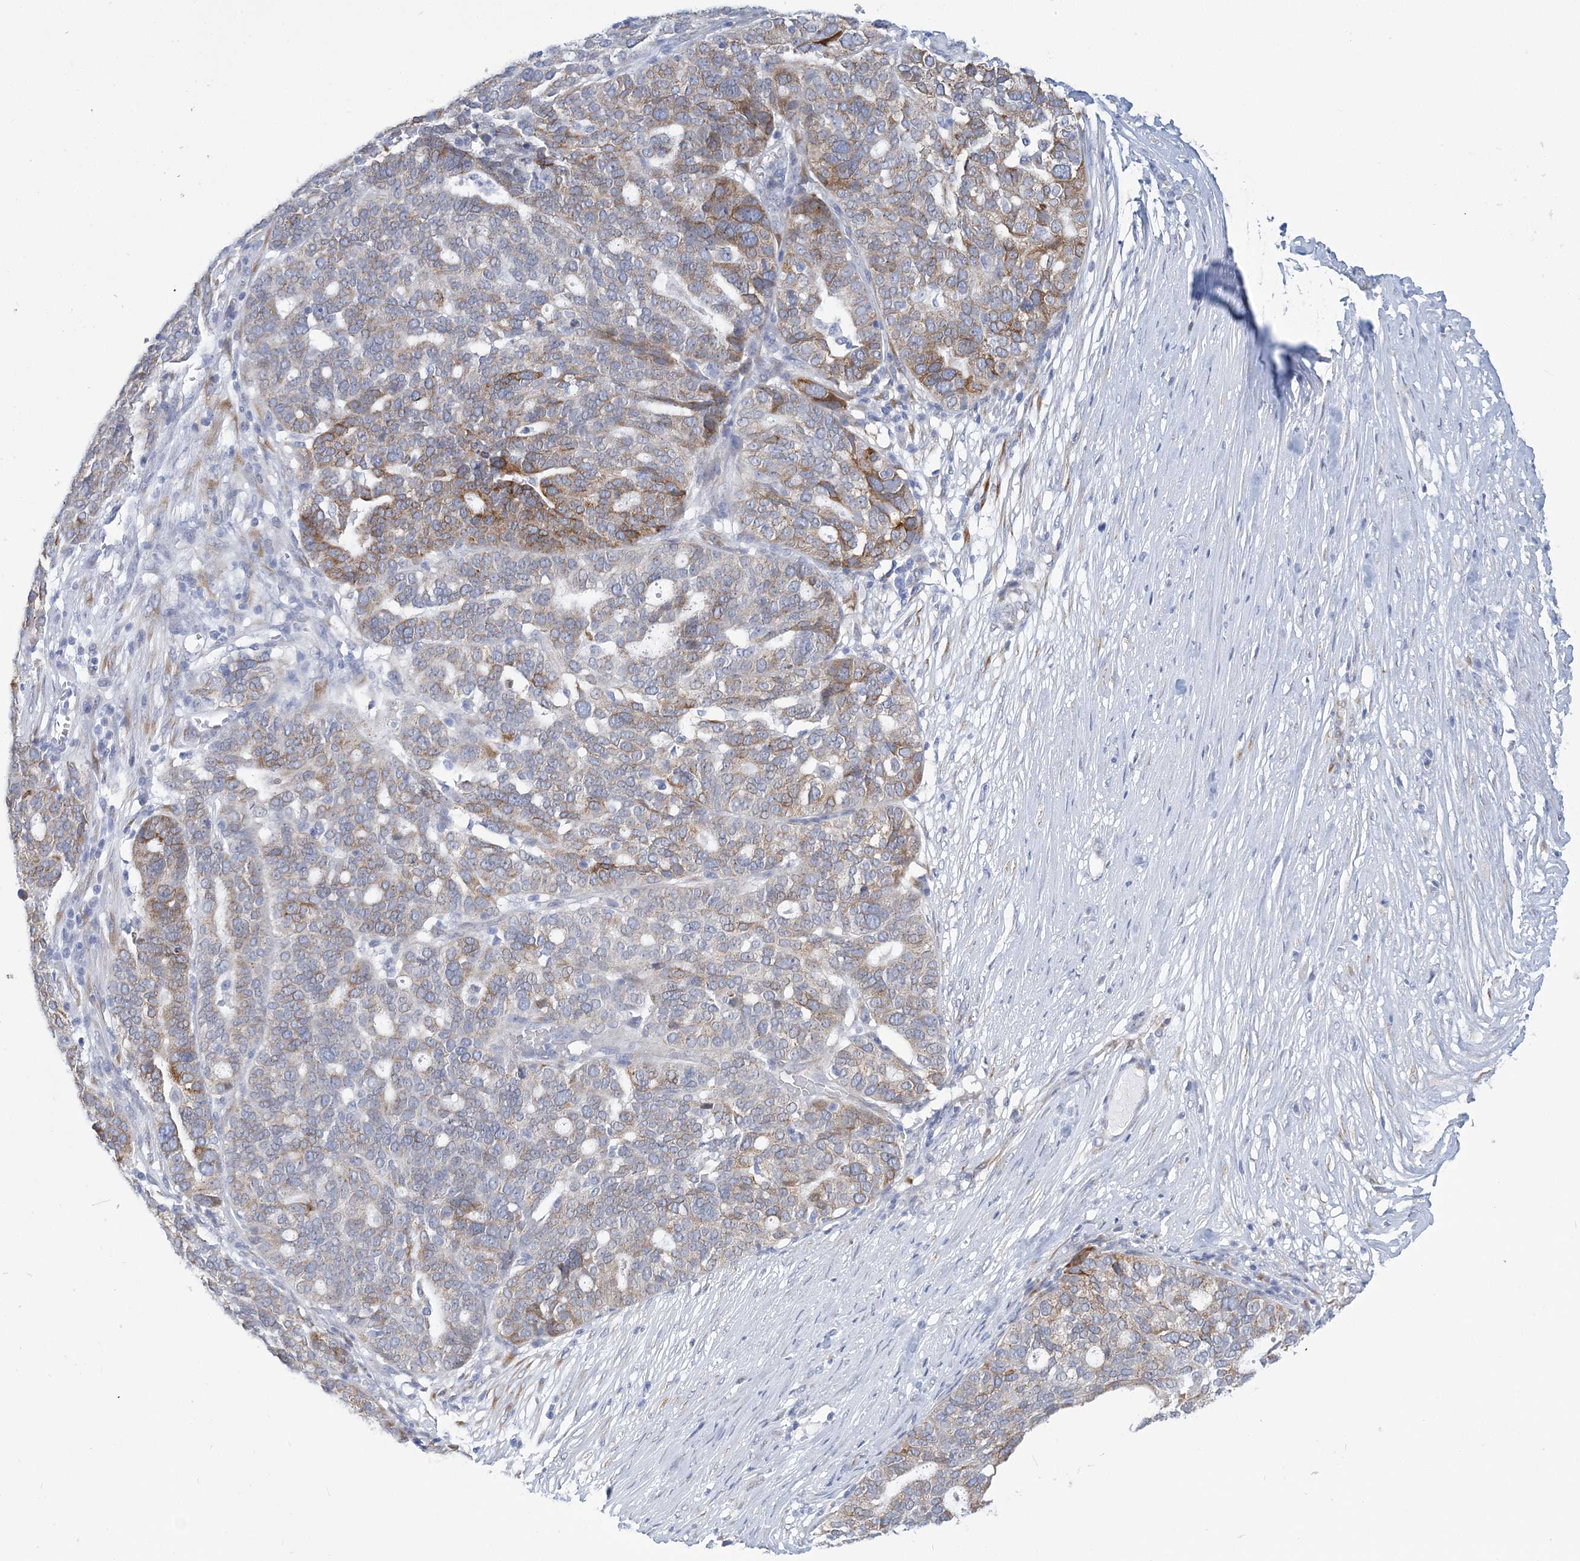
{"staining": {"intensity": "moderate", "quantity": "25%-75%", "location": "cytoplasmic/membranous"}, "tissue": "ovarian cancer", "cell_type": "Tumor cells", "image_type": "cancer", "snomed": [{"axis": "morphology", "description": "Cystadenocarcinoma, serous, NOS"}, {"axis": "topography", "description": "Ovary"}], "caption": "Ovarian serous cystadenocarcinoma was stained to show a protein in brown. There is medium levels of moderate cytoplasmic/membranous staining in approximately 25%-75% of tumor cells.", "gene": "PLEKHG4B", "patient": {"sex": "female", "age": 59}}